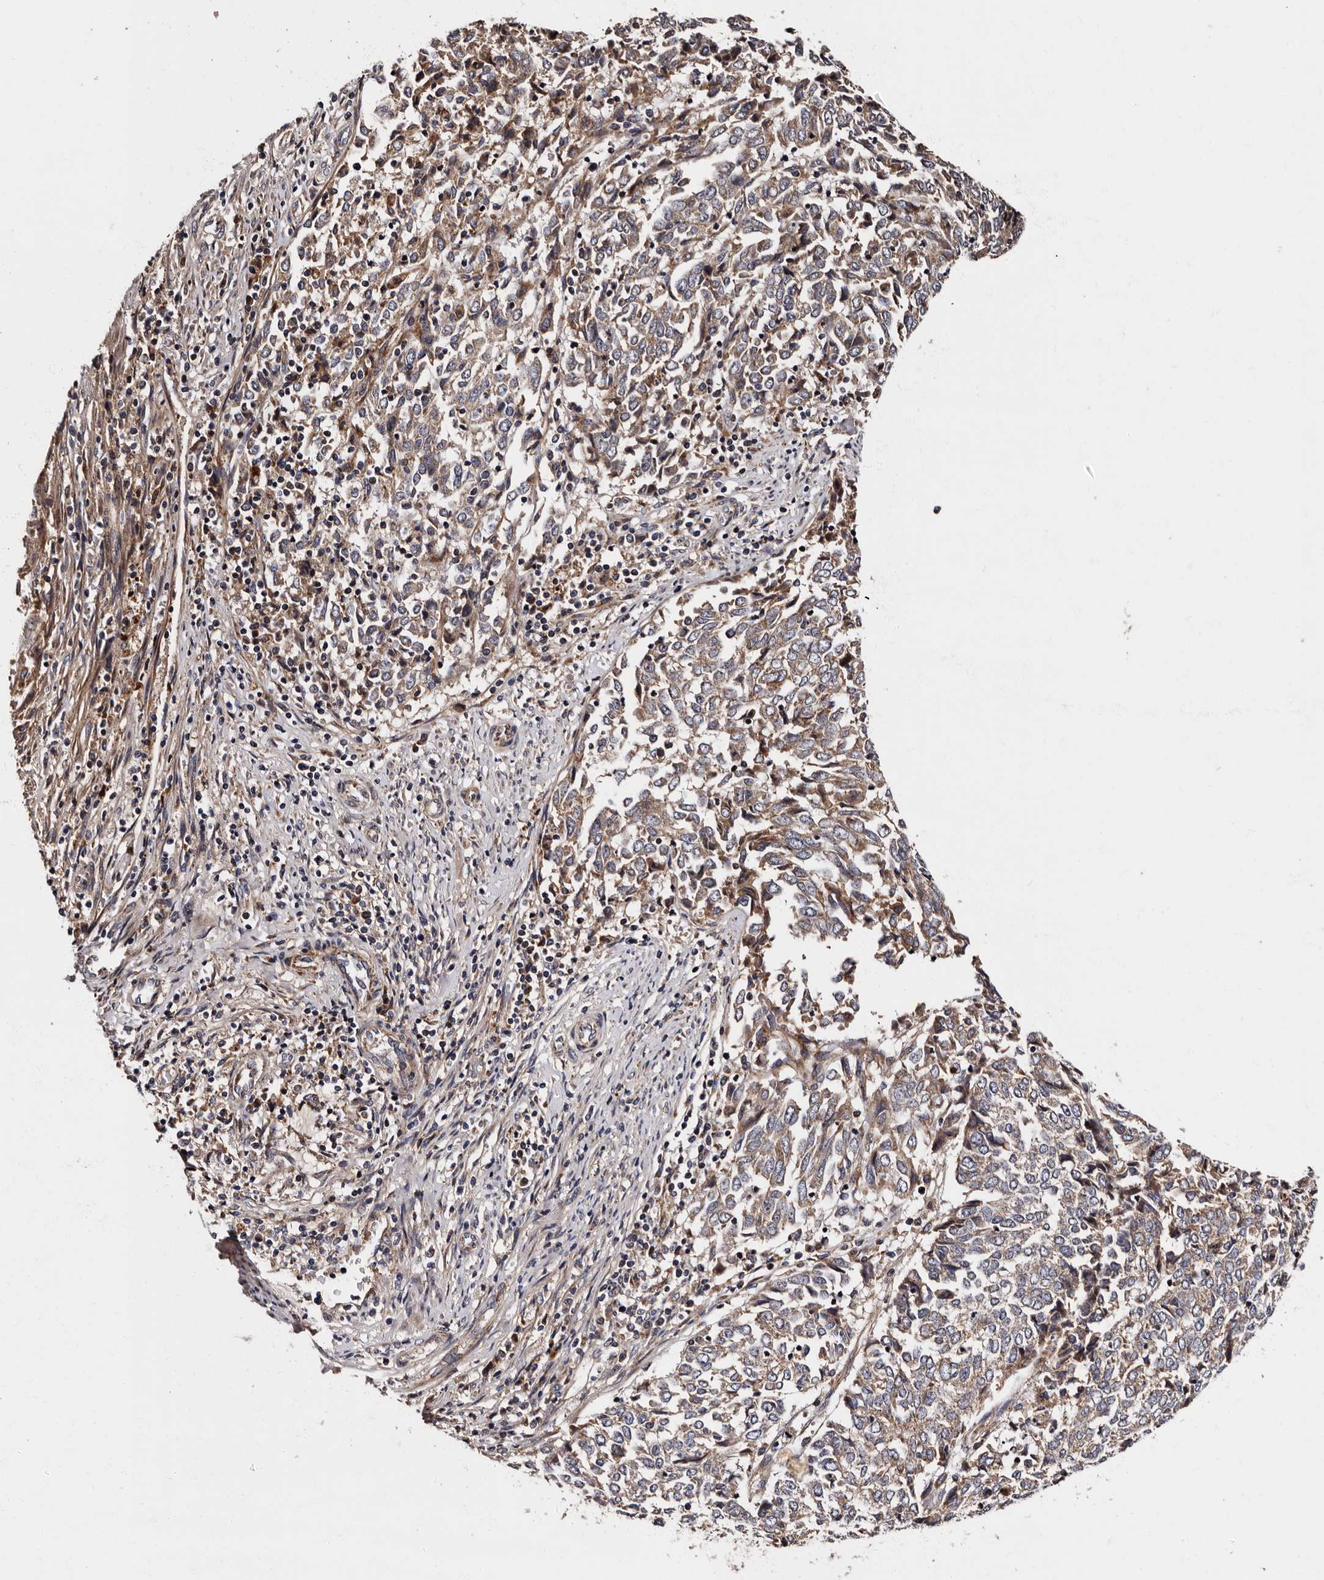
{"staining": {"intensity": "weak", "quantity": "25%-75%", "location": "cytoplasmic/membranous"}, "tissue": "endometrial cancer", "cell_type": "Tumor cells", "image_type": "cancer", "snomed": [{"axis": "morphology", "description": "Adenocarcinoma, NOS"}, {"axis": "topography", "description": "Endometrium"}], "caption": "About 25%-75% of tumor cells in human adenocarcinoma (endometrial) exhibit weak cytoplasmic/membranous protein expression as visualized by brown immunohistochemical staining.", "gene": "ADCK5", "patient": {"sex": "female", "age": 80}}